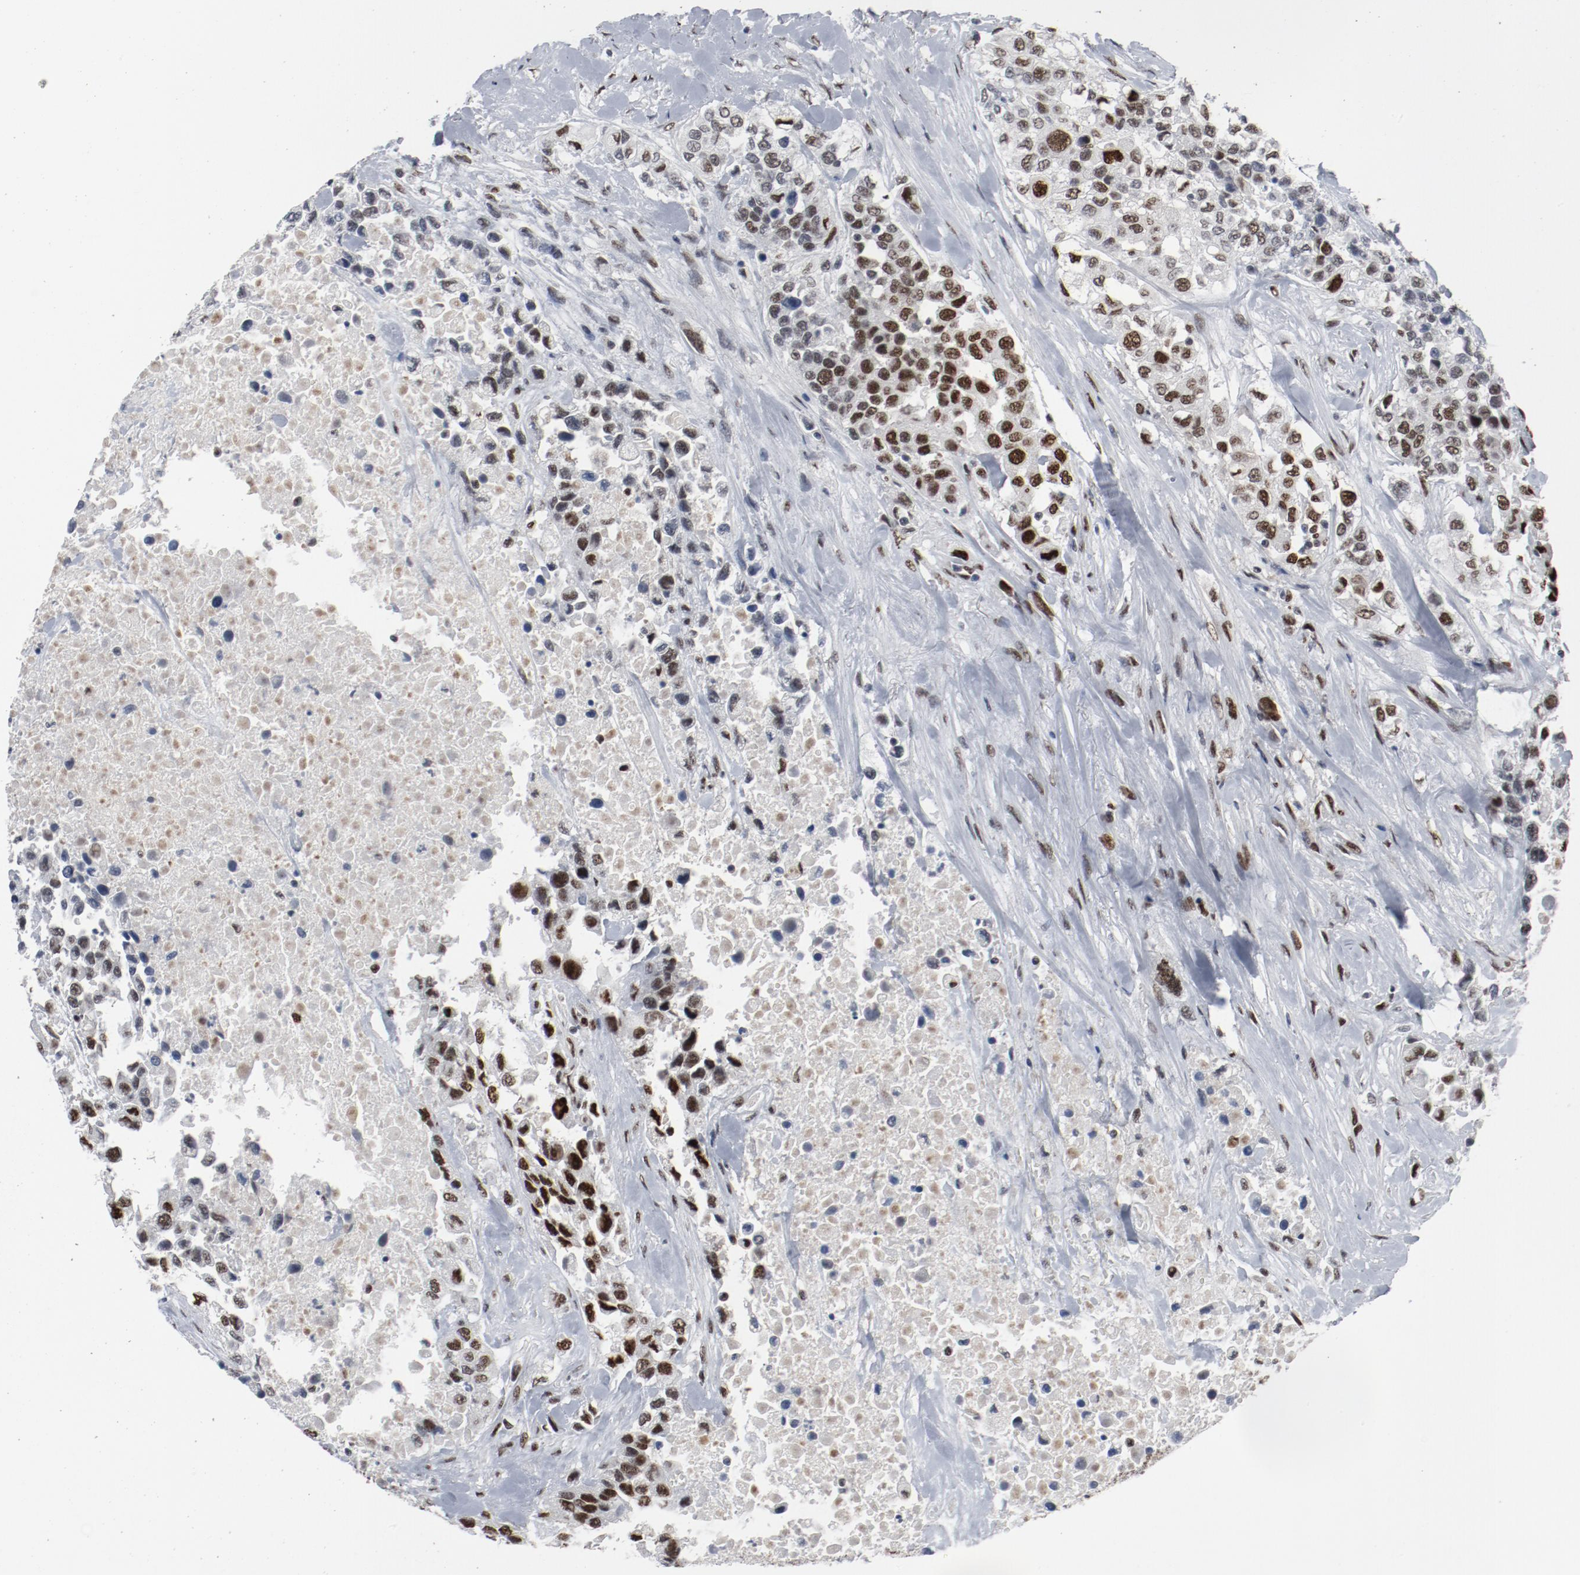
{"staining": {"intensity": "strong", "quantity": ">75%", "location": "nuclear"}, "tissue": "urothelial cancer", "cell_type": "Tumor cells", "image_type": "cancer", "snomed": [{"axis": "morphology", "description": "Urothelial carcinoma, High grade"}, {"axis": "topography", "description": "Urinary bladder"}], "caption": "Protein positivity by immunohistochemistry demonstrates strong nuclear positivity in approximately >75% of tumor cells in high-grade urothelial carcinoma. (DAB IHC, brown staining for protein, blue staining for nuclei).", "gene": "JMJD6", "patient": {"sex": "female", "age": 80}}